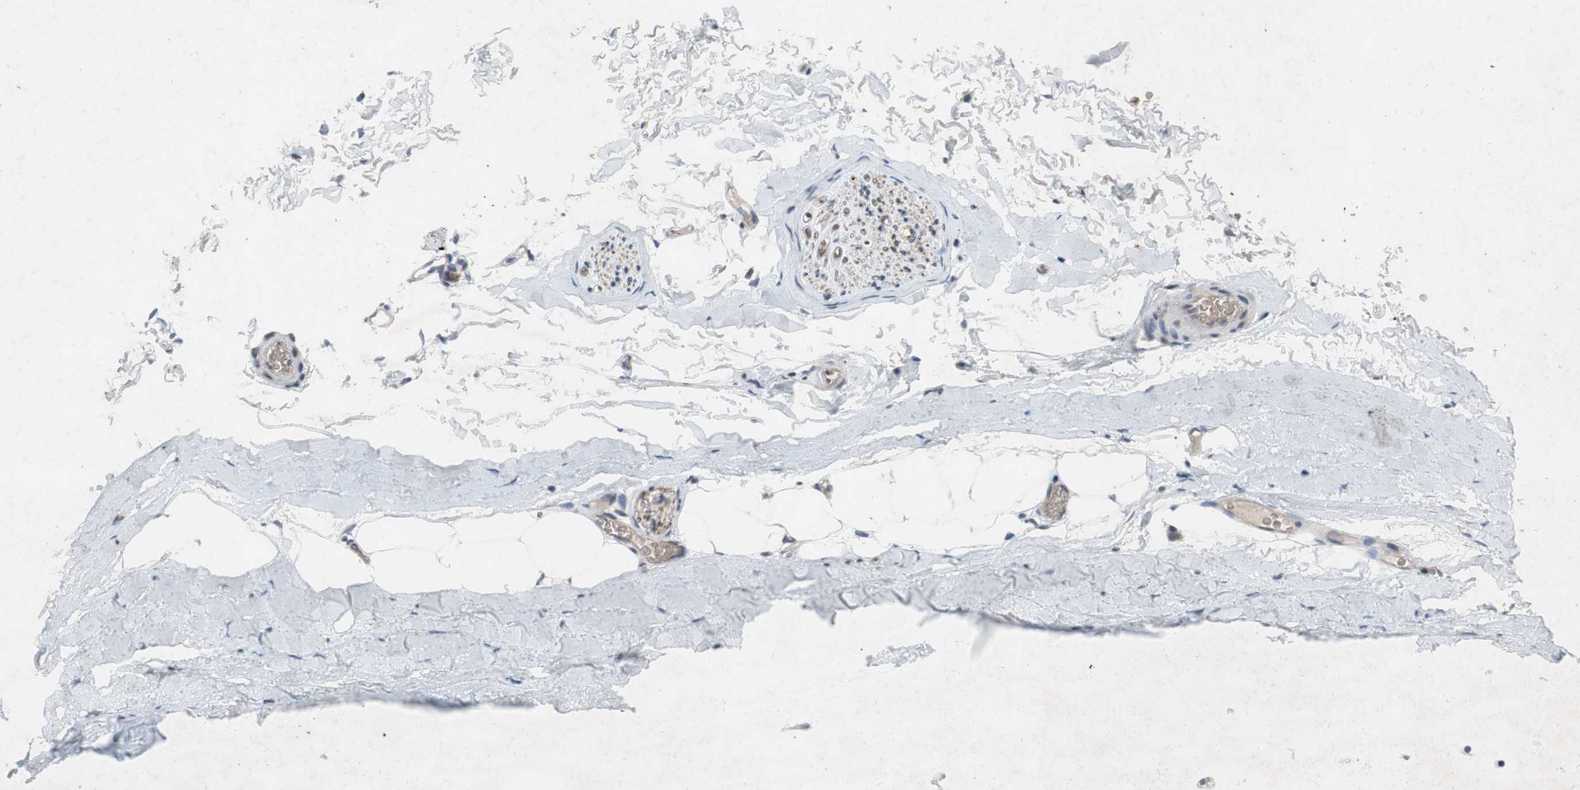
{"staining": {"intensity": "negative", "quantity": "none", "location": "none"}, "tissue": "adipose tissue", "cell_type": "Adipocytes", "image_type": "normal", "snomed": [{"axis": "morphology", "description": "Normal tissue, NOS"}, {"axis": "topography", "description": "Bronchus"}], "caption": "Human adipose tissue stained for a protein using immunohistochemistry displays no staining in adipocytes.", "gene": "ADD2", "patient": {"sex": "female", "age": 73}}